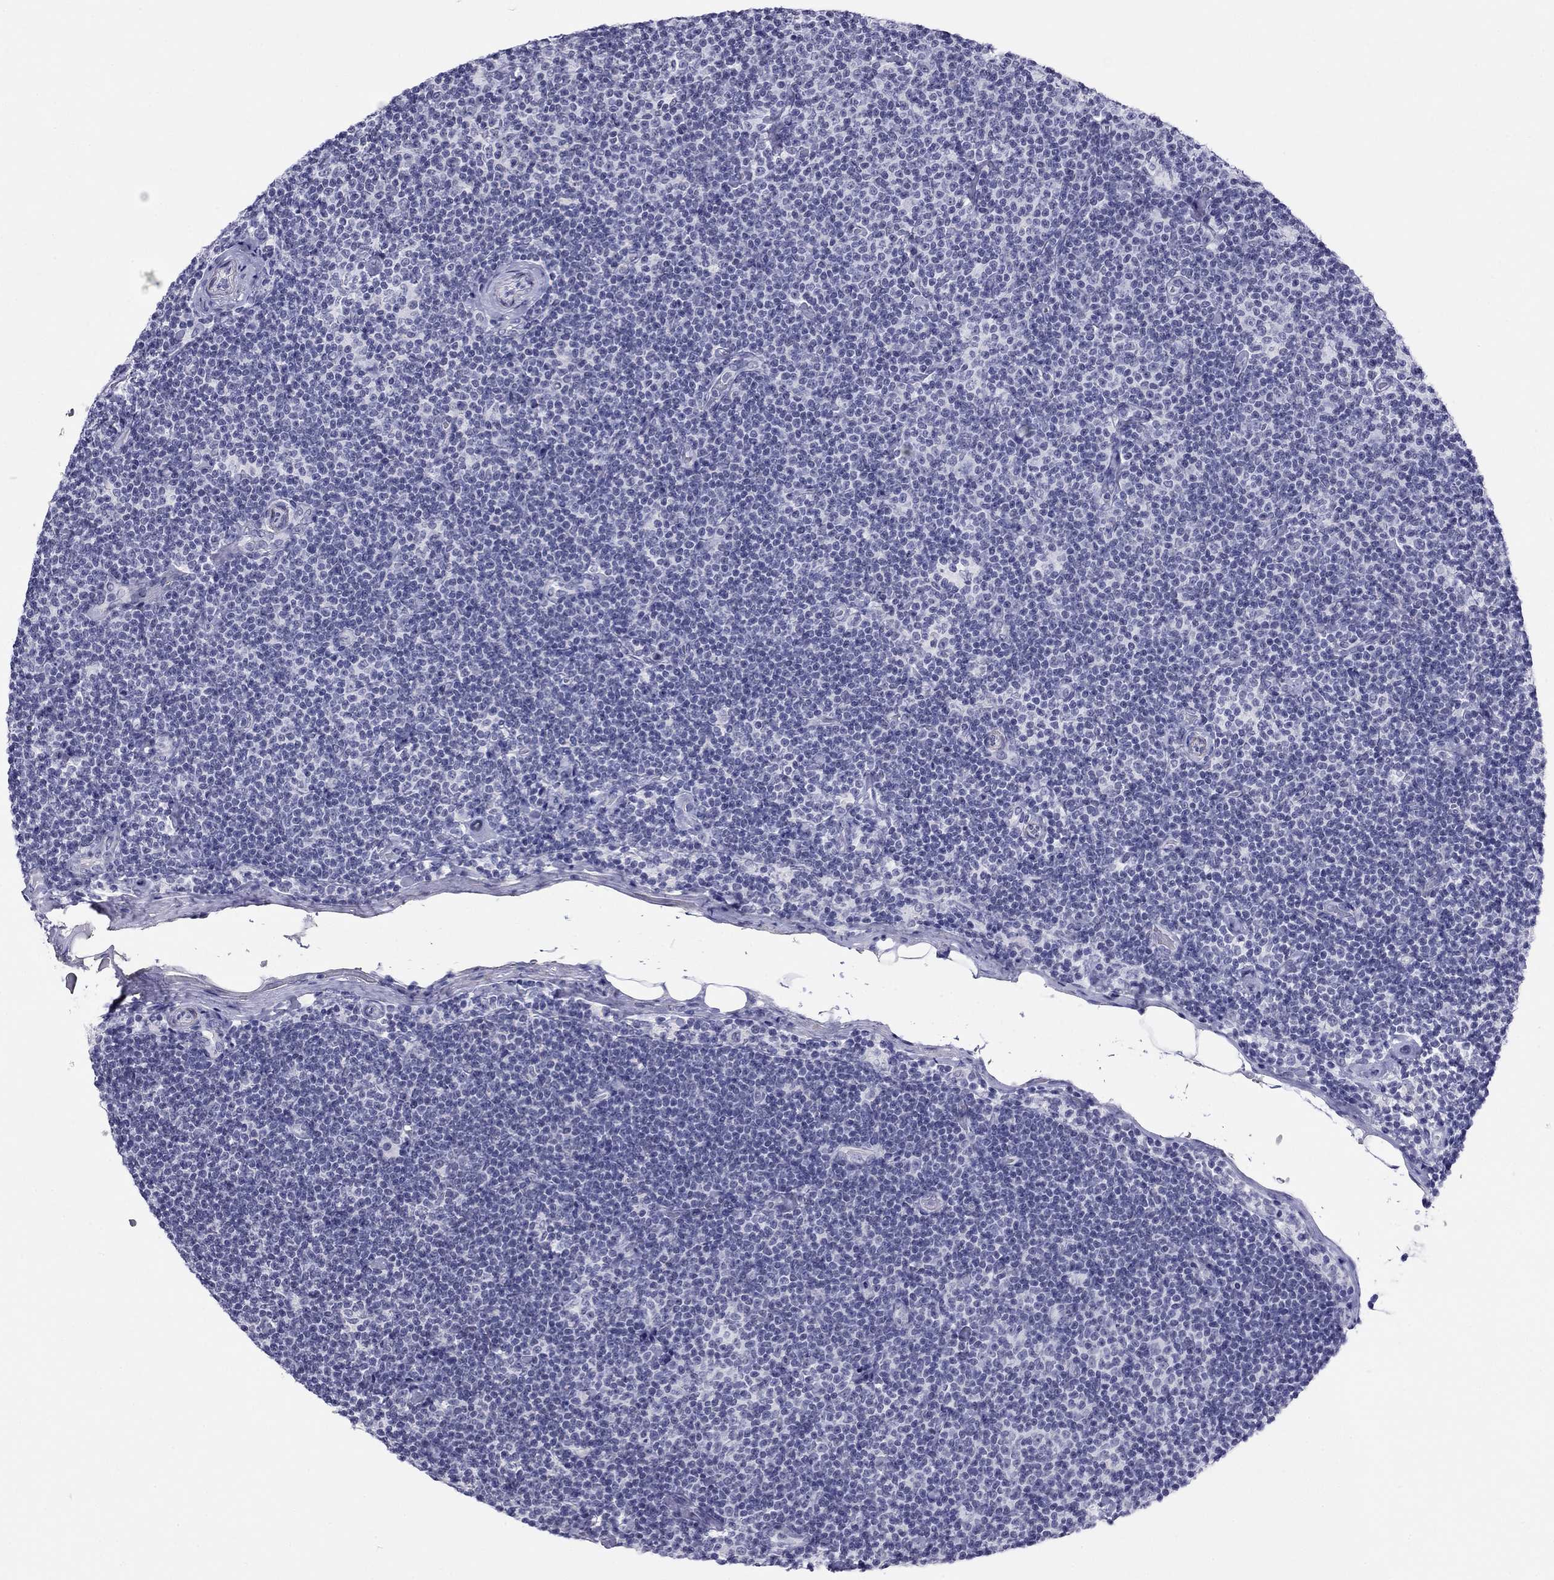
{"staining": {"intensity": "negative", "quantity": "none", "location": "none"}, "tissue": "lymphoma", "cell_type": "Tumor cells", "image_type": "cancer", "snomed": [{"axis": "morphology", "description": "Malignant lymphoma, non-Hodgkin's type, Low grade"}, {"axis": "topography", "description": "Lymph node"}], "caption": "IHC micrograph of lymphoma stained for a protein (brown), which reveals no positivity in tumor cells.", "gene": "MYMX", "patient": {"sex": "male", "age": 81}}